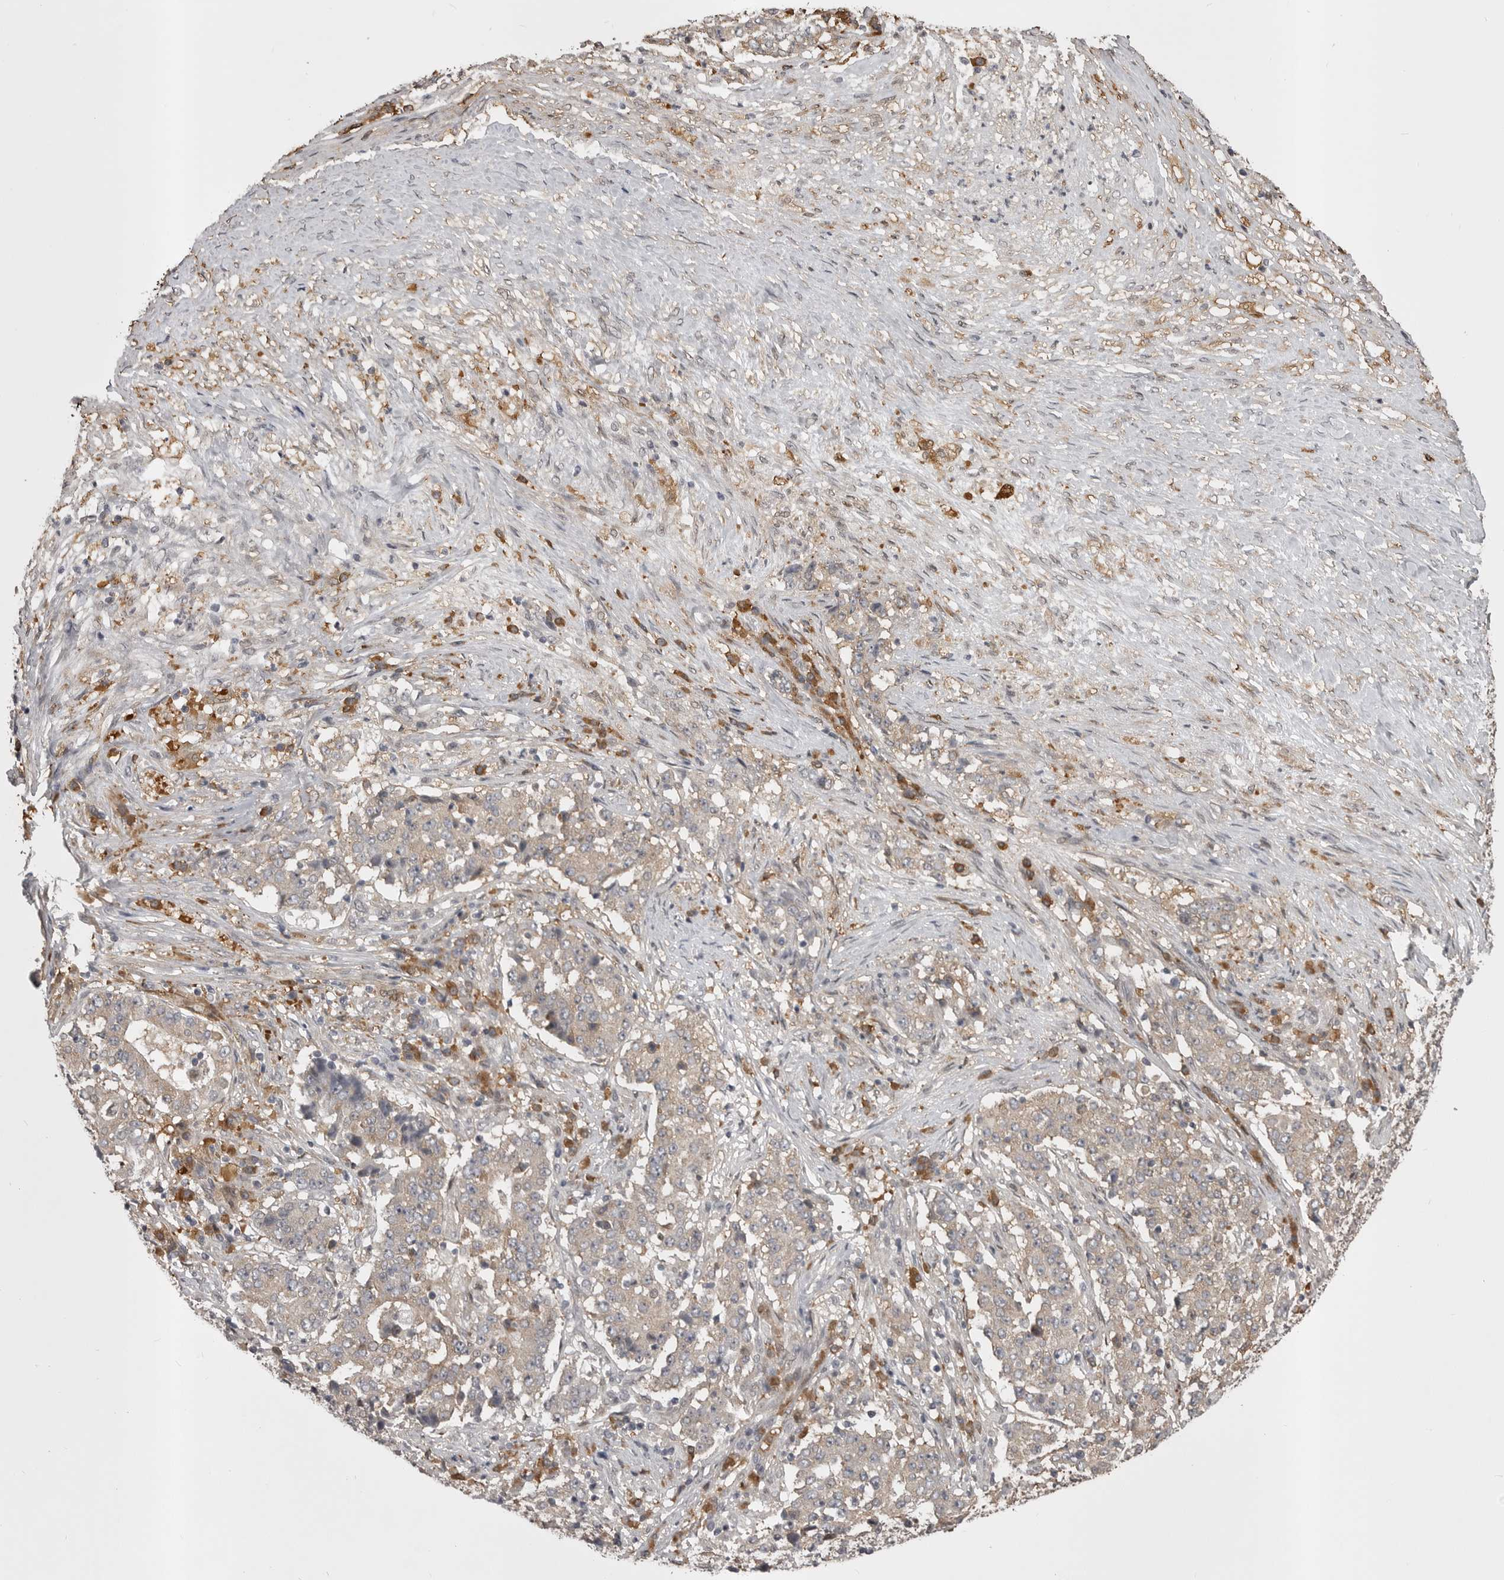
{"staining": {"intensity": "negative", "quantity": "none", "location": "none"}, "tissue": "stomach cancer", "cell_type": "Tumor cells", "image_type": "cancer", "snomed": [{"axis": "morphology", "description": "Adenocarcinoma, NOS"}, {"axis": "topography", "description": "Stomach"}], "caption": "IHC histopathology image of human adenocarcinoma (stomach) stained for a protein (brown), which exhibits no staining in tumor cells.", "gene": "SNX16", "patient": {"sex": "male", "age": 59}}